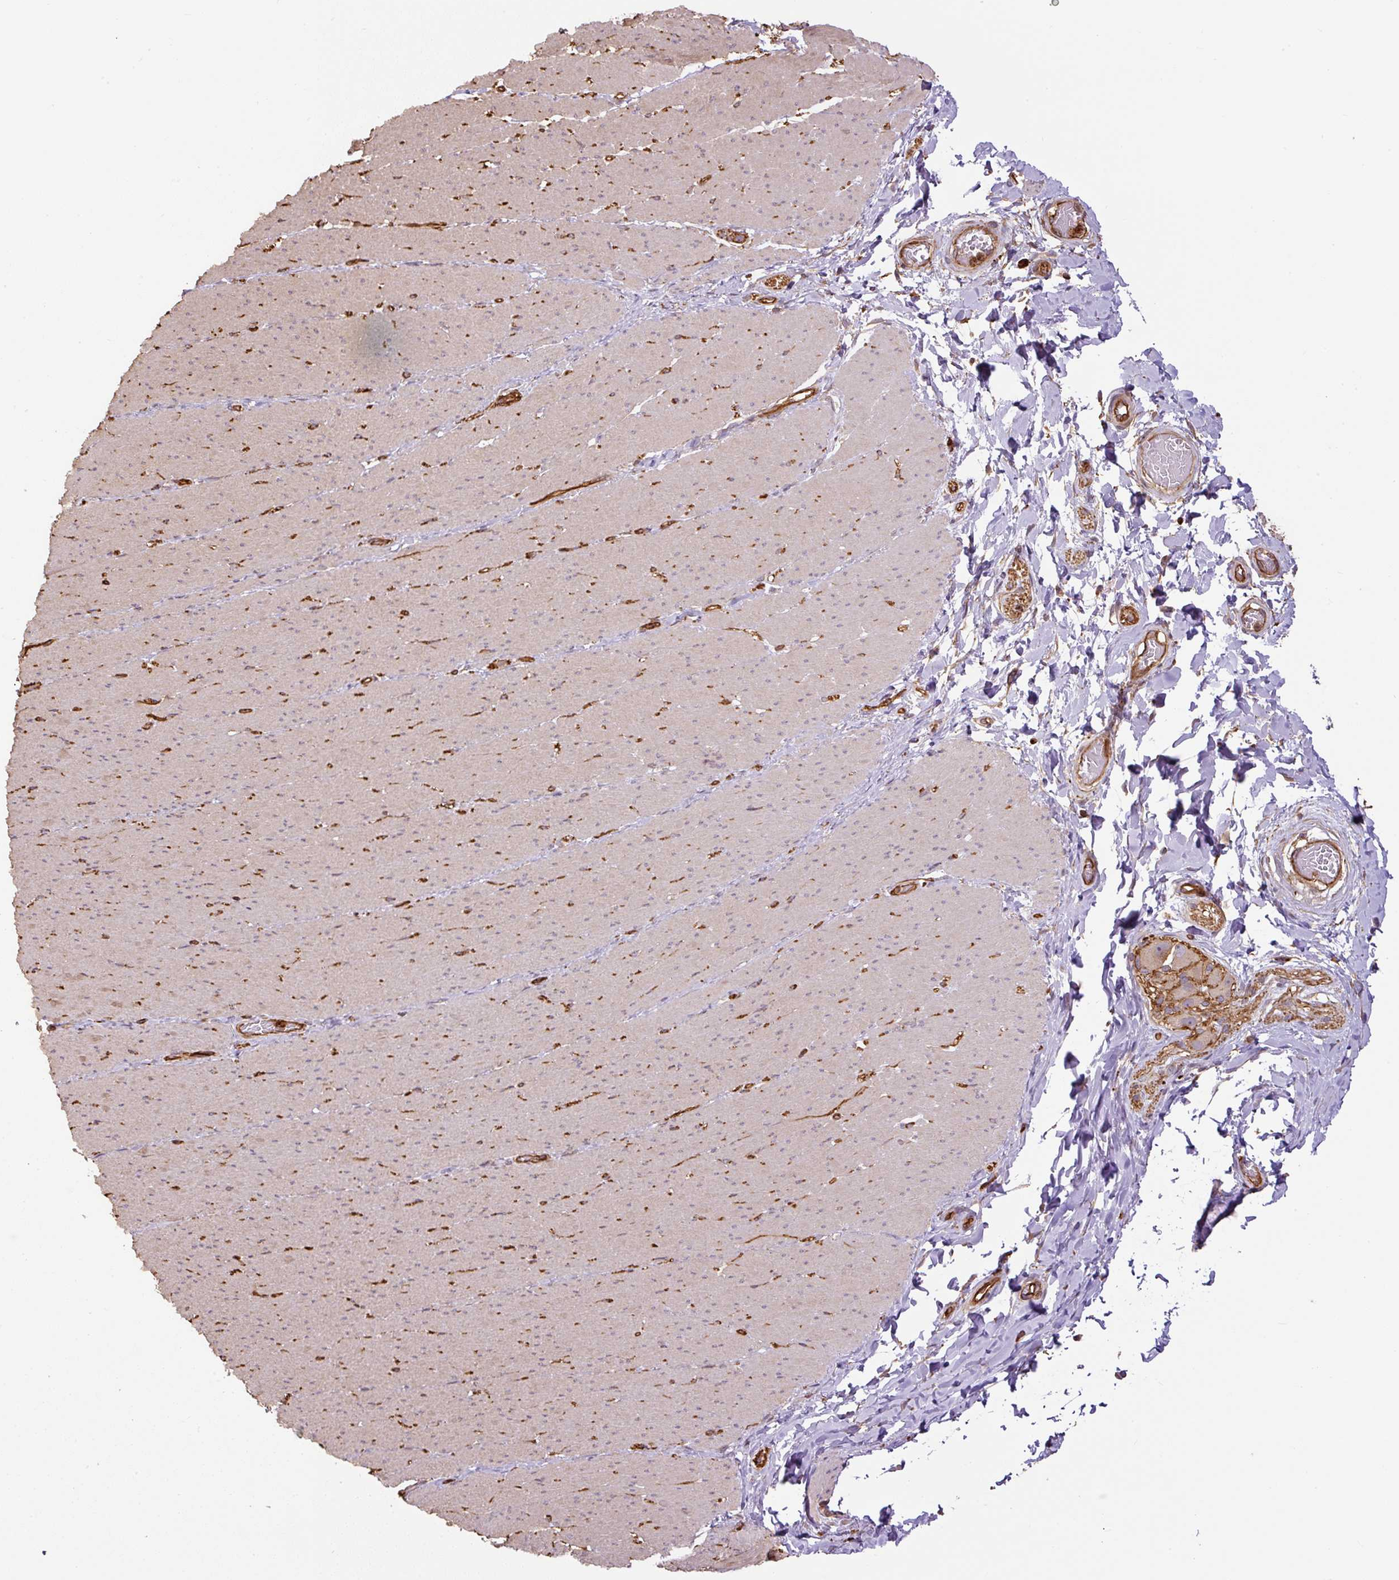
{"staining": {"intensity": "moderate", "quantity": "25%-75%", "location": "cytoplasmic/membranous"}, "tissue": "smooth muscle", "cell_type": "Smooth muscle cells", "image_type": "normal", "snomed": [{"axis": "morphology", "description": "Normal tissue, NOS"}, {"axis": "topography", "description": "Smooth muscle"}, {"axis": "topography", "description": "Rectum"}], "caption": "Smooth muscle cells show medium levels of moderate cytoplasmic/membranous positivity in about 25%-75% of cells in unremarkable smooth muscle.", "gene": "B3GALT5", "patient": {"sex": "male", "age": 53}}